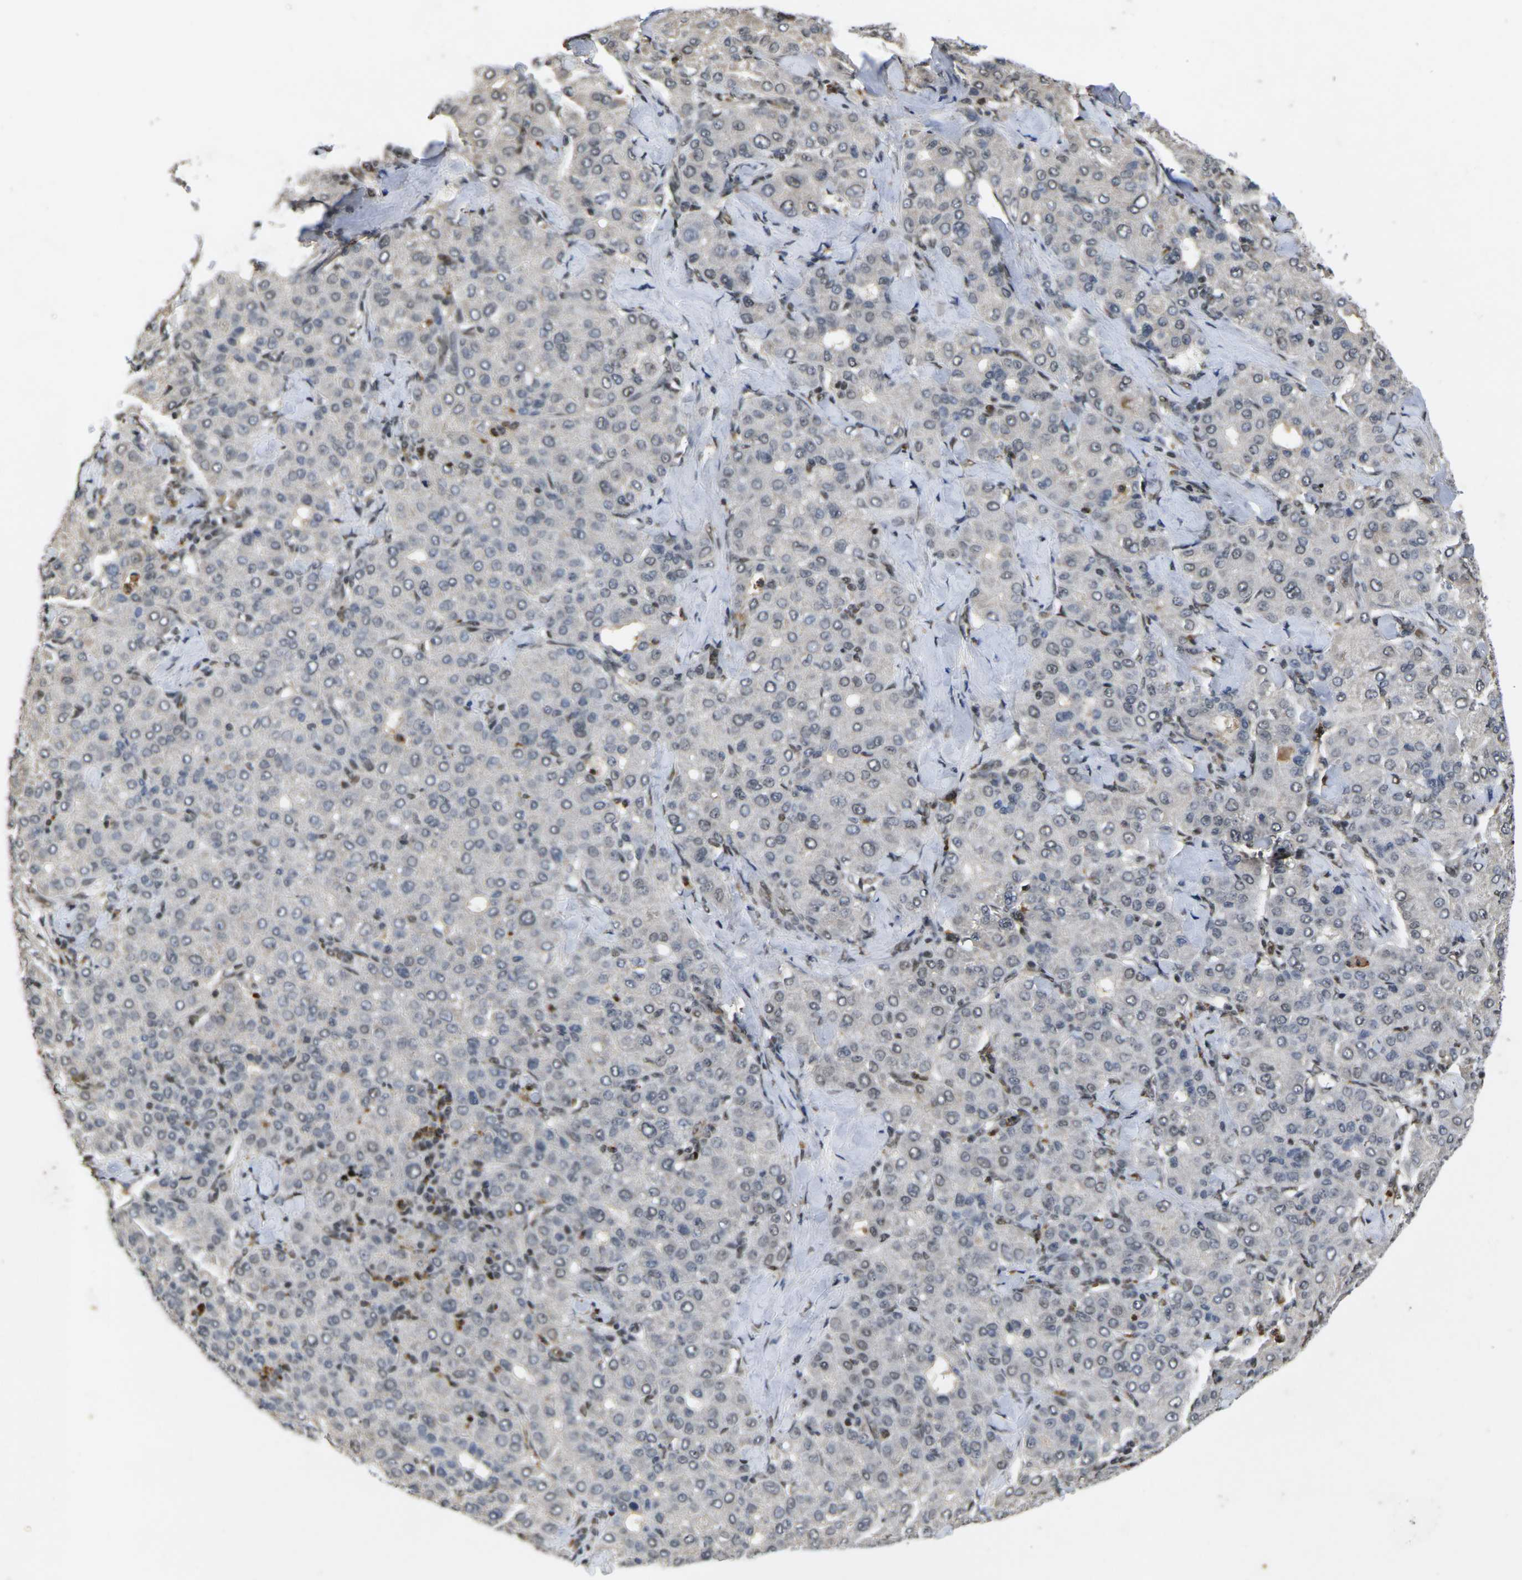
{"staining": {"intensity": "weak", "quantity": "<25%", "location": "nuclear"}, "tissue": "liver cancer", "cell_type": "Tumor cells", "image_type": "cancer", "snomed": [{"axis": "morphology", "description": "Carcinoma, Hepatocellular, NOS"}, {"axis": "topography", "description": "Liver"}], "caption": "A photomicrograph of liver hepatocellular carcinoma stained for a protein reveals no brown staining in tumor cells.", "gene": "GTF2E1", "patient": {"sex": "male", "age": 65}}